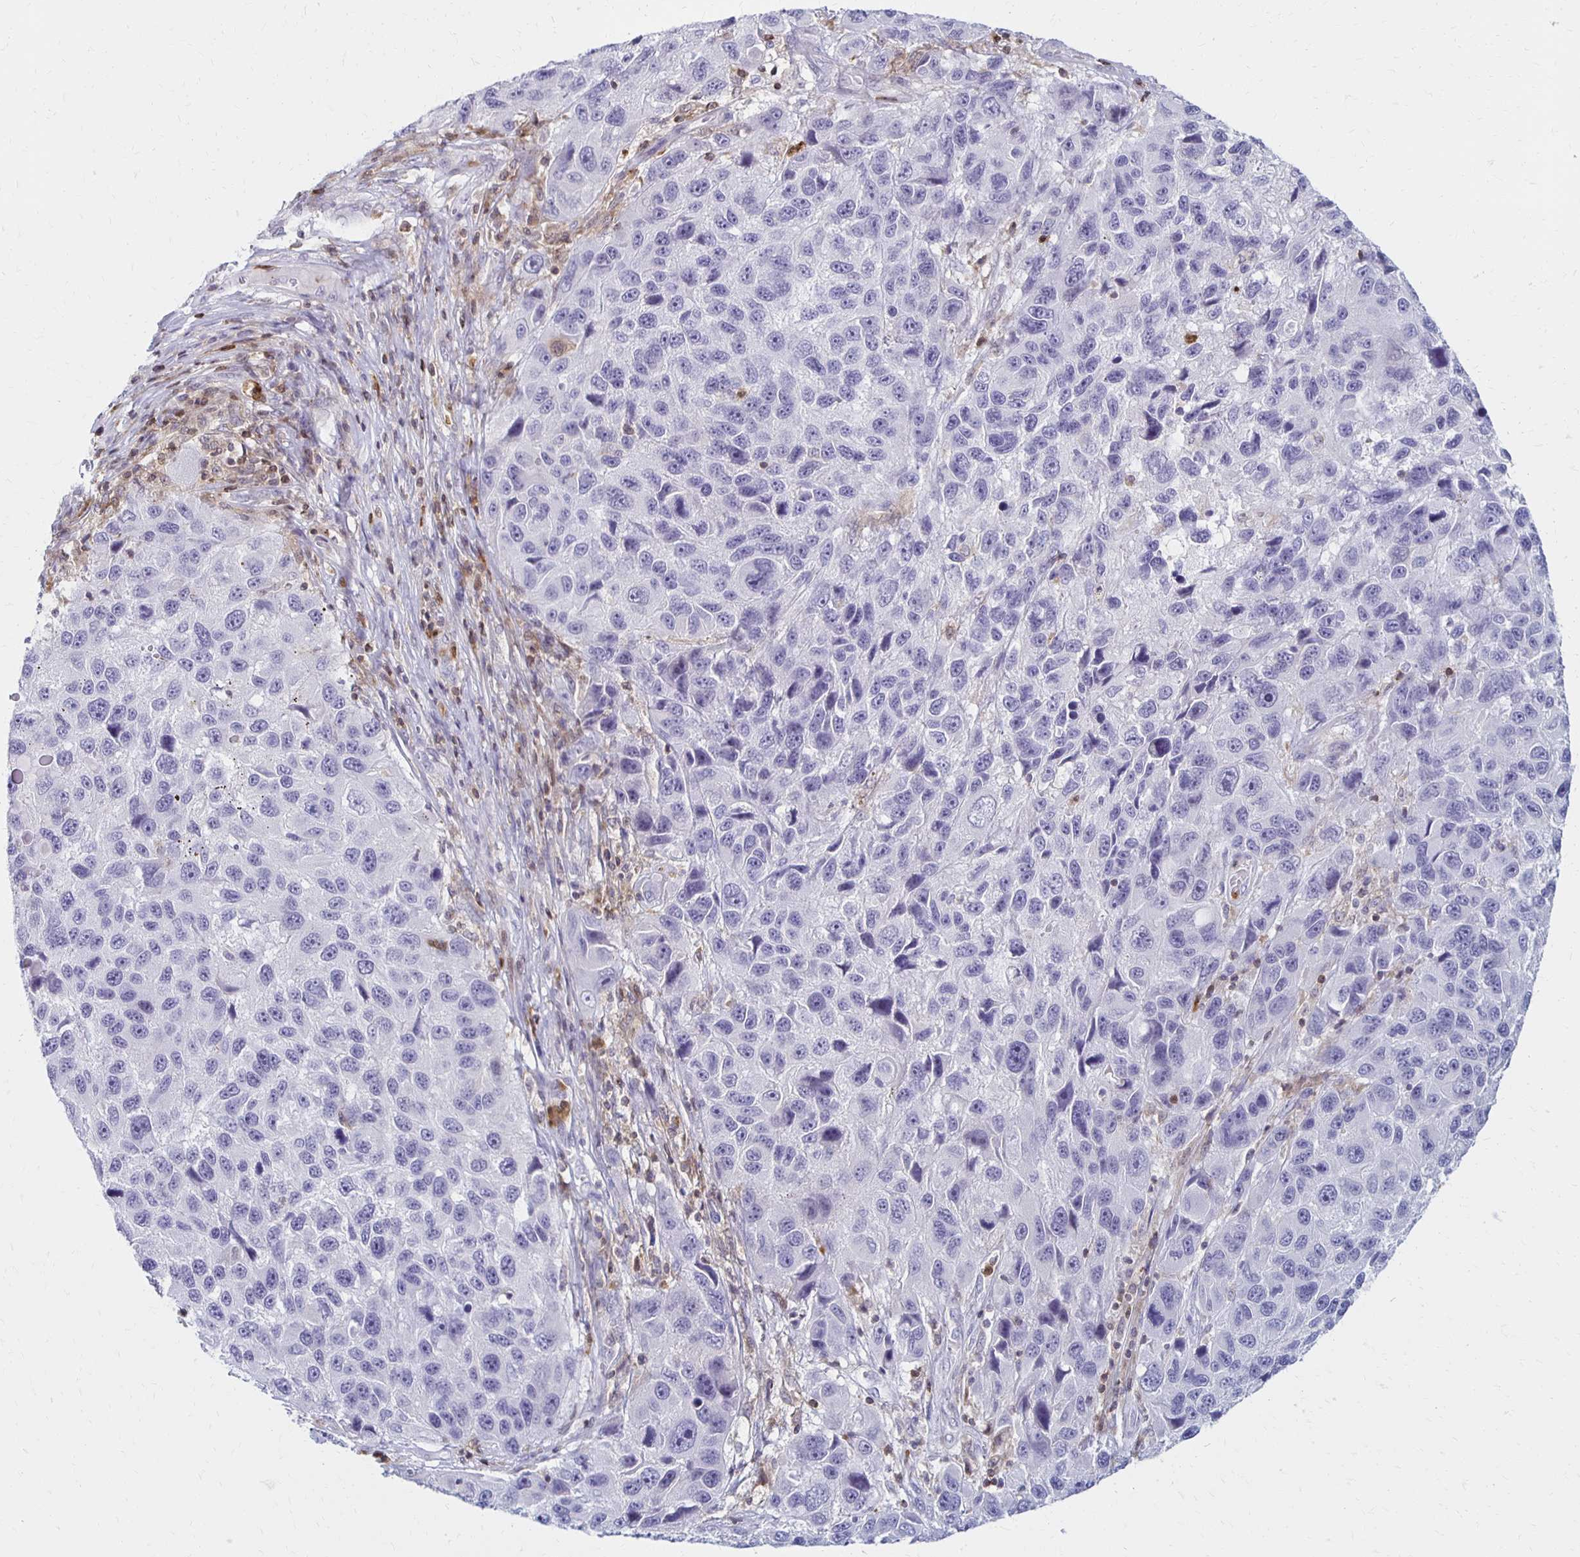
{"staining": {"intensity": "negative", "quantity": "none", "location": "none"}, "tissue": "melanoma", "cell_type": "Tumor cells", "image_type": "cancer", "snomed": [{"axis": "morphology", "description": "Malignant melanoma, NOS"}, {"axis": "topography", "description": "Skin"}], "caption": "Human melanoma stained for a protein using IHC reveals no positivity in tumor cells.", "gene": "CCL21", "patient": {"sex": "male", "age": 53}}